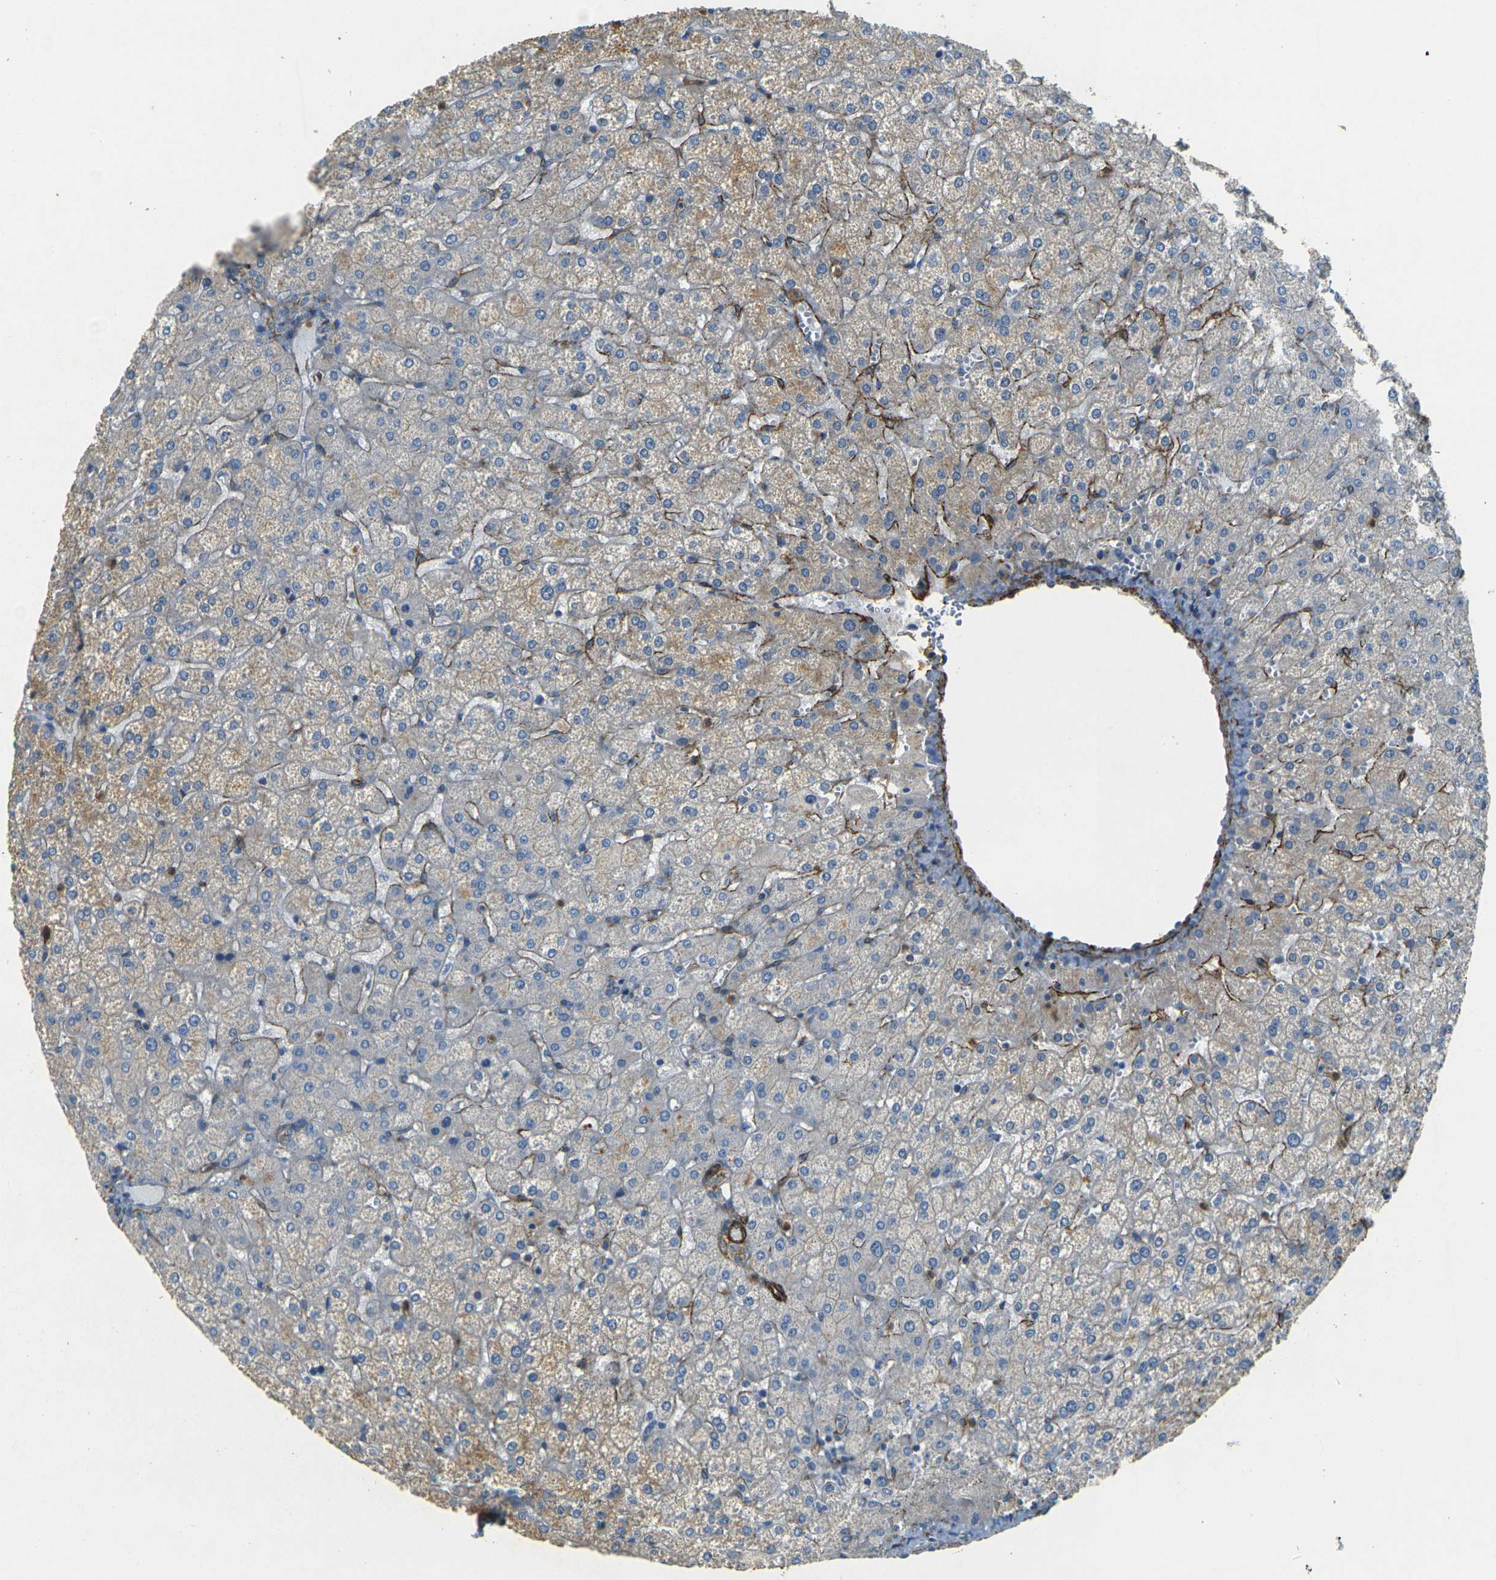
{"staining": {"intensity": "moderate", "quantity": "<25%", "location": "cytoplasmic/membranous"}, "tissue": "liver", "cell_type": "Cholangiocytes", "image_type": "normal", "snomed": [{"axis": "morphology", "description": "Normal tissue, NOS"}, {"axis": "topography", "description": "Liver"}], "caption": "Protein staining displays moderate cytoplasmic/membranous positivity in approximately <25% of cholangiocytes in normal liver. (DAB (3,3'-diaminobenzidine) IHC, brown staining for protein, blue staining for nuclei).", "gene": "EPHA7", "patient": {"sex": "female", "age": 32}}